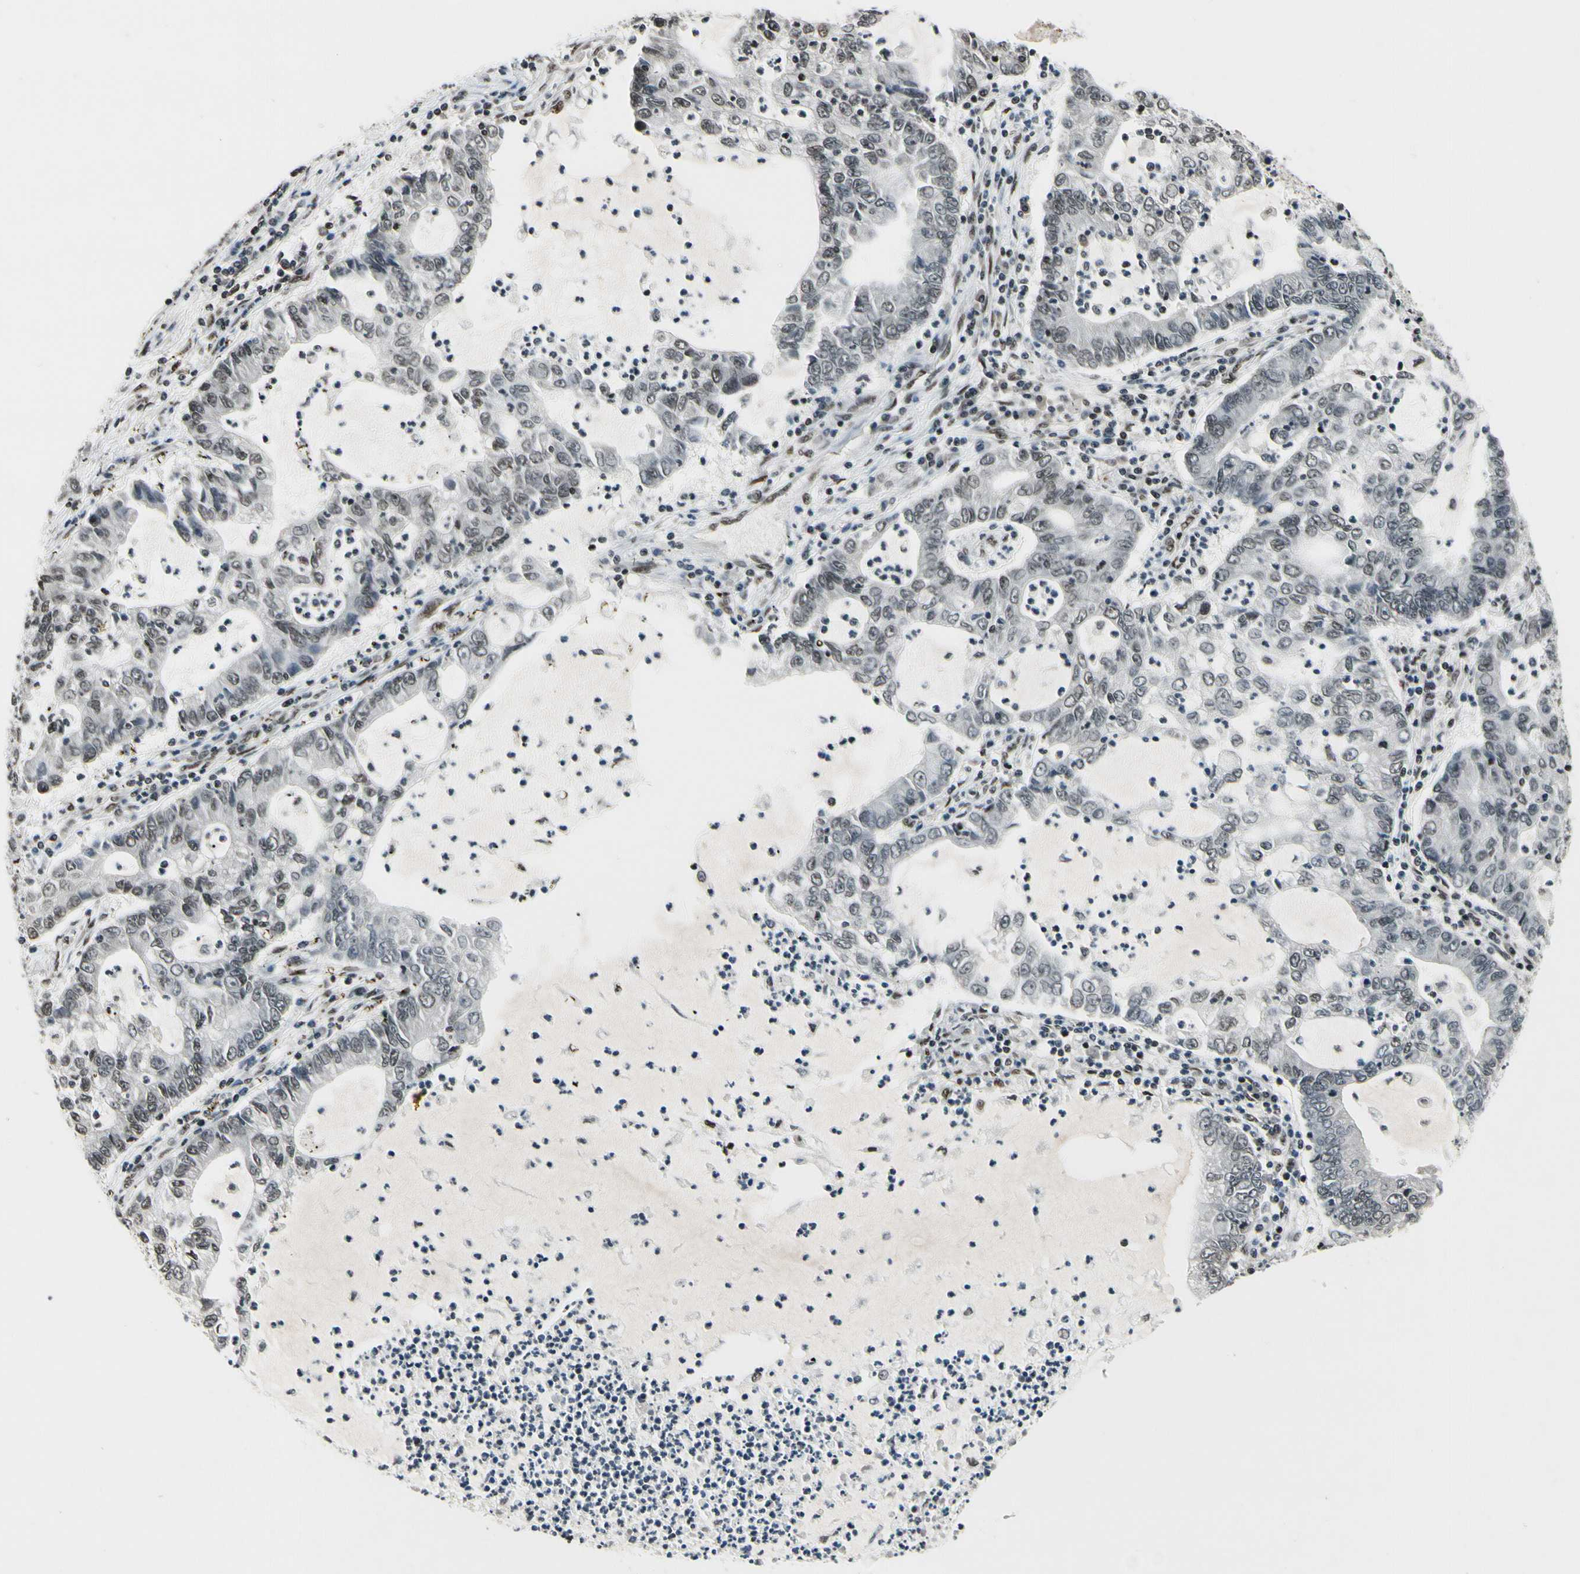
{"staining": {"intensity": "moderate", "quantity": "25%-75%", "location": "nuclear"}, "tissue": "lung cancer", "cell_type": "Tumor cells", "image_type": "cancer", "snomed": [{"axis": "morphology", "description": "Adenocarcinoma, NOS"}, {"axis": "topography", "description": "Lung"}], "caption": "DAB (3,3'-diaminobenzidine) immunohistochemical staining of lung cancer (adenocarcinoma) reveals moderate nuclear protein expression in approximately 25%-75% of tumor cells.", "gene": "RECQL", "patient": {"sex": "female", "age": 51}}